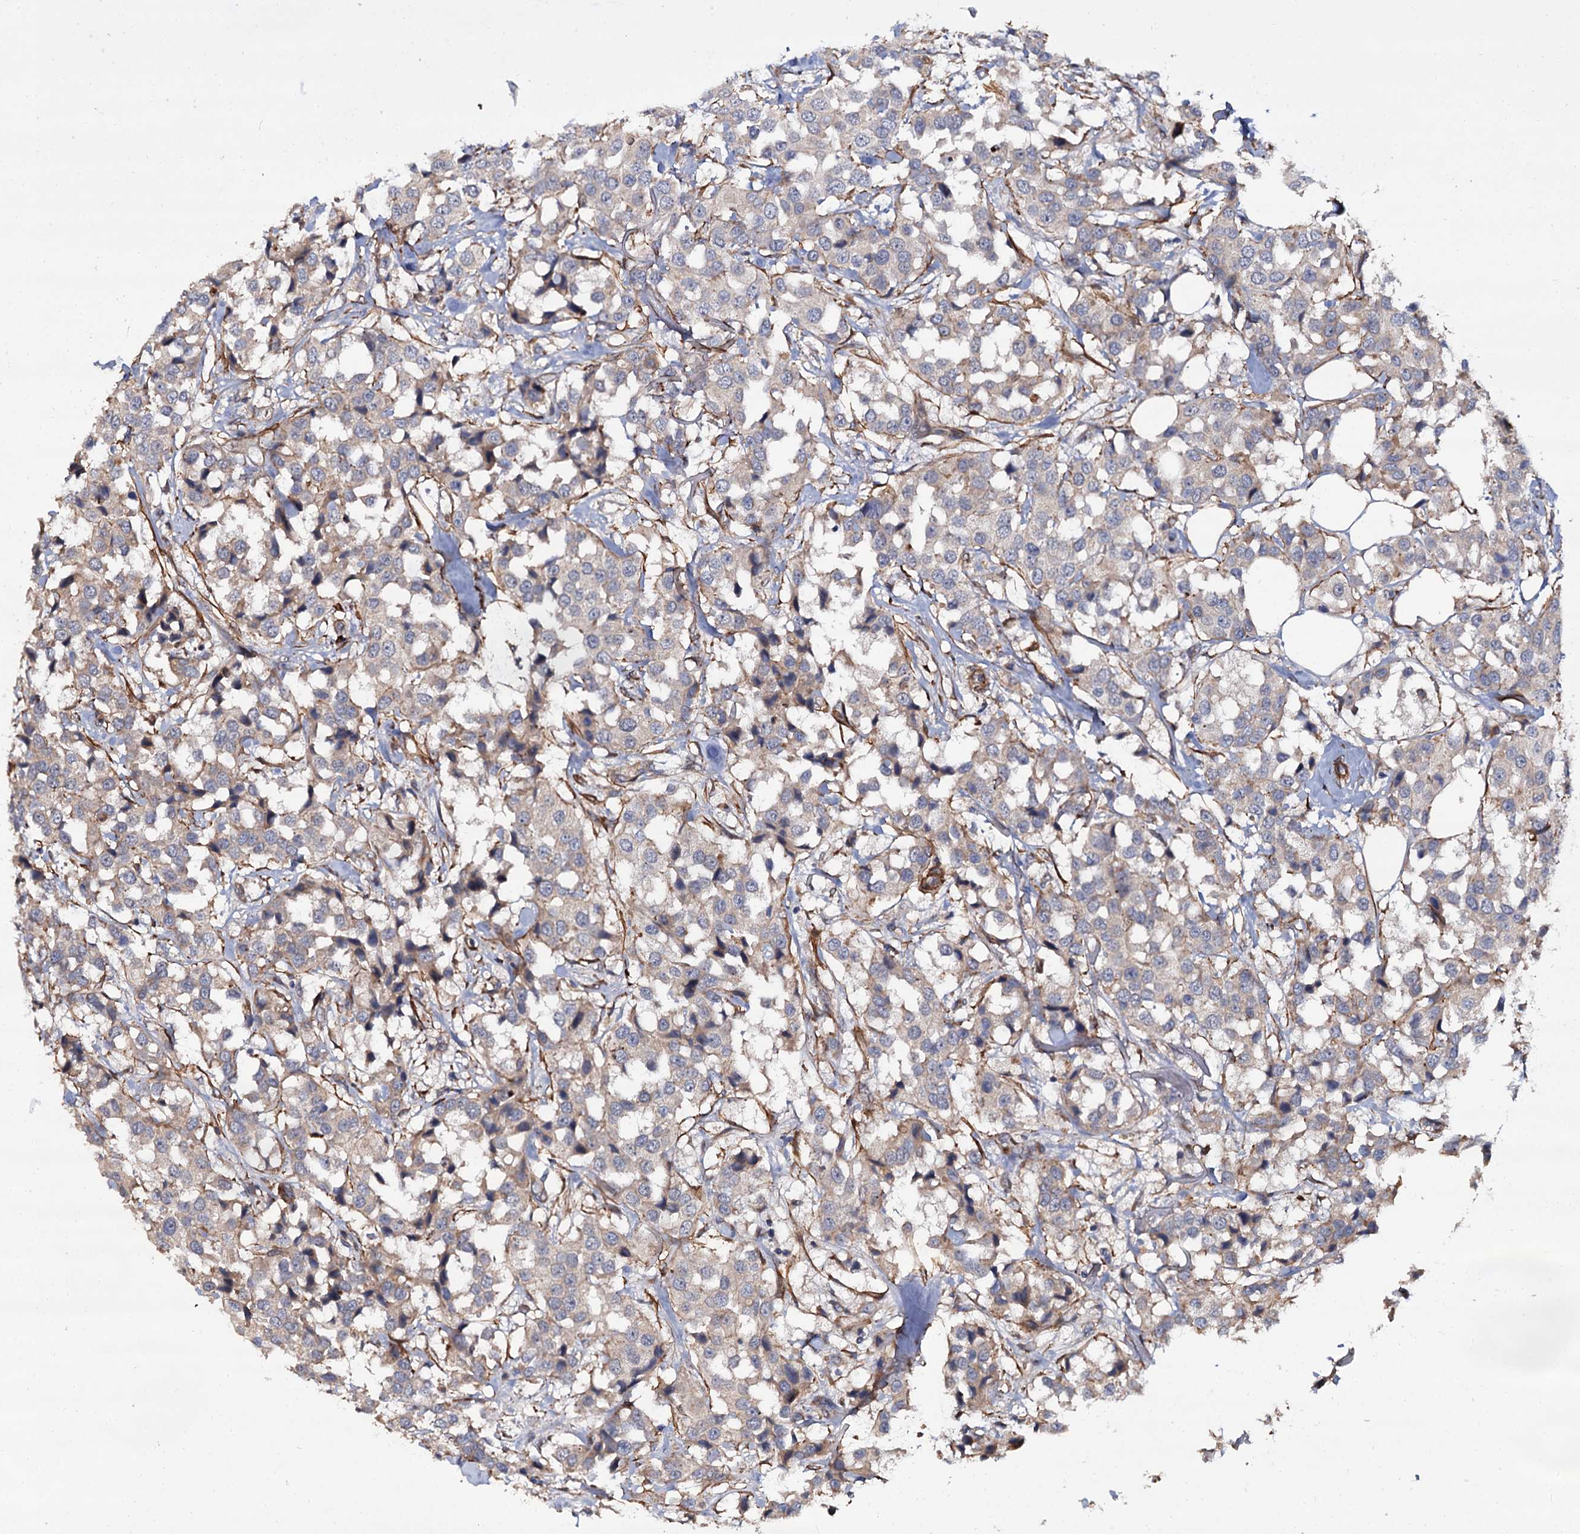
{"staining": {"intensity": "negative", "quantity": "none", "location": "none"}, "tissue": "breast cancer", "cell_type": "Tumor cells", "image_type": "cancer", "snomed": [{"axis": "morphology", "description": "Duct carcinoma"}, {"axis": "topography", "description": "Breast"}], "caption": "Breast invasive ductal carcinoma was stained to show a protein in brown. There is no significant positivity in tumor cells.", "gene": "ISM2", "patient": {"sex": "female", "age": 80}}